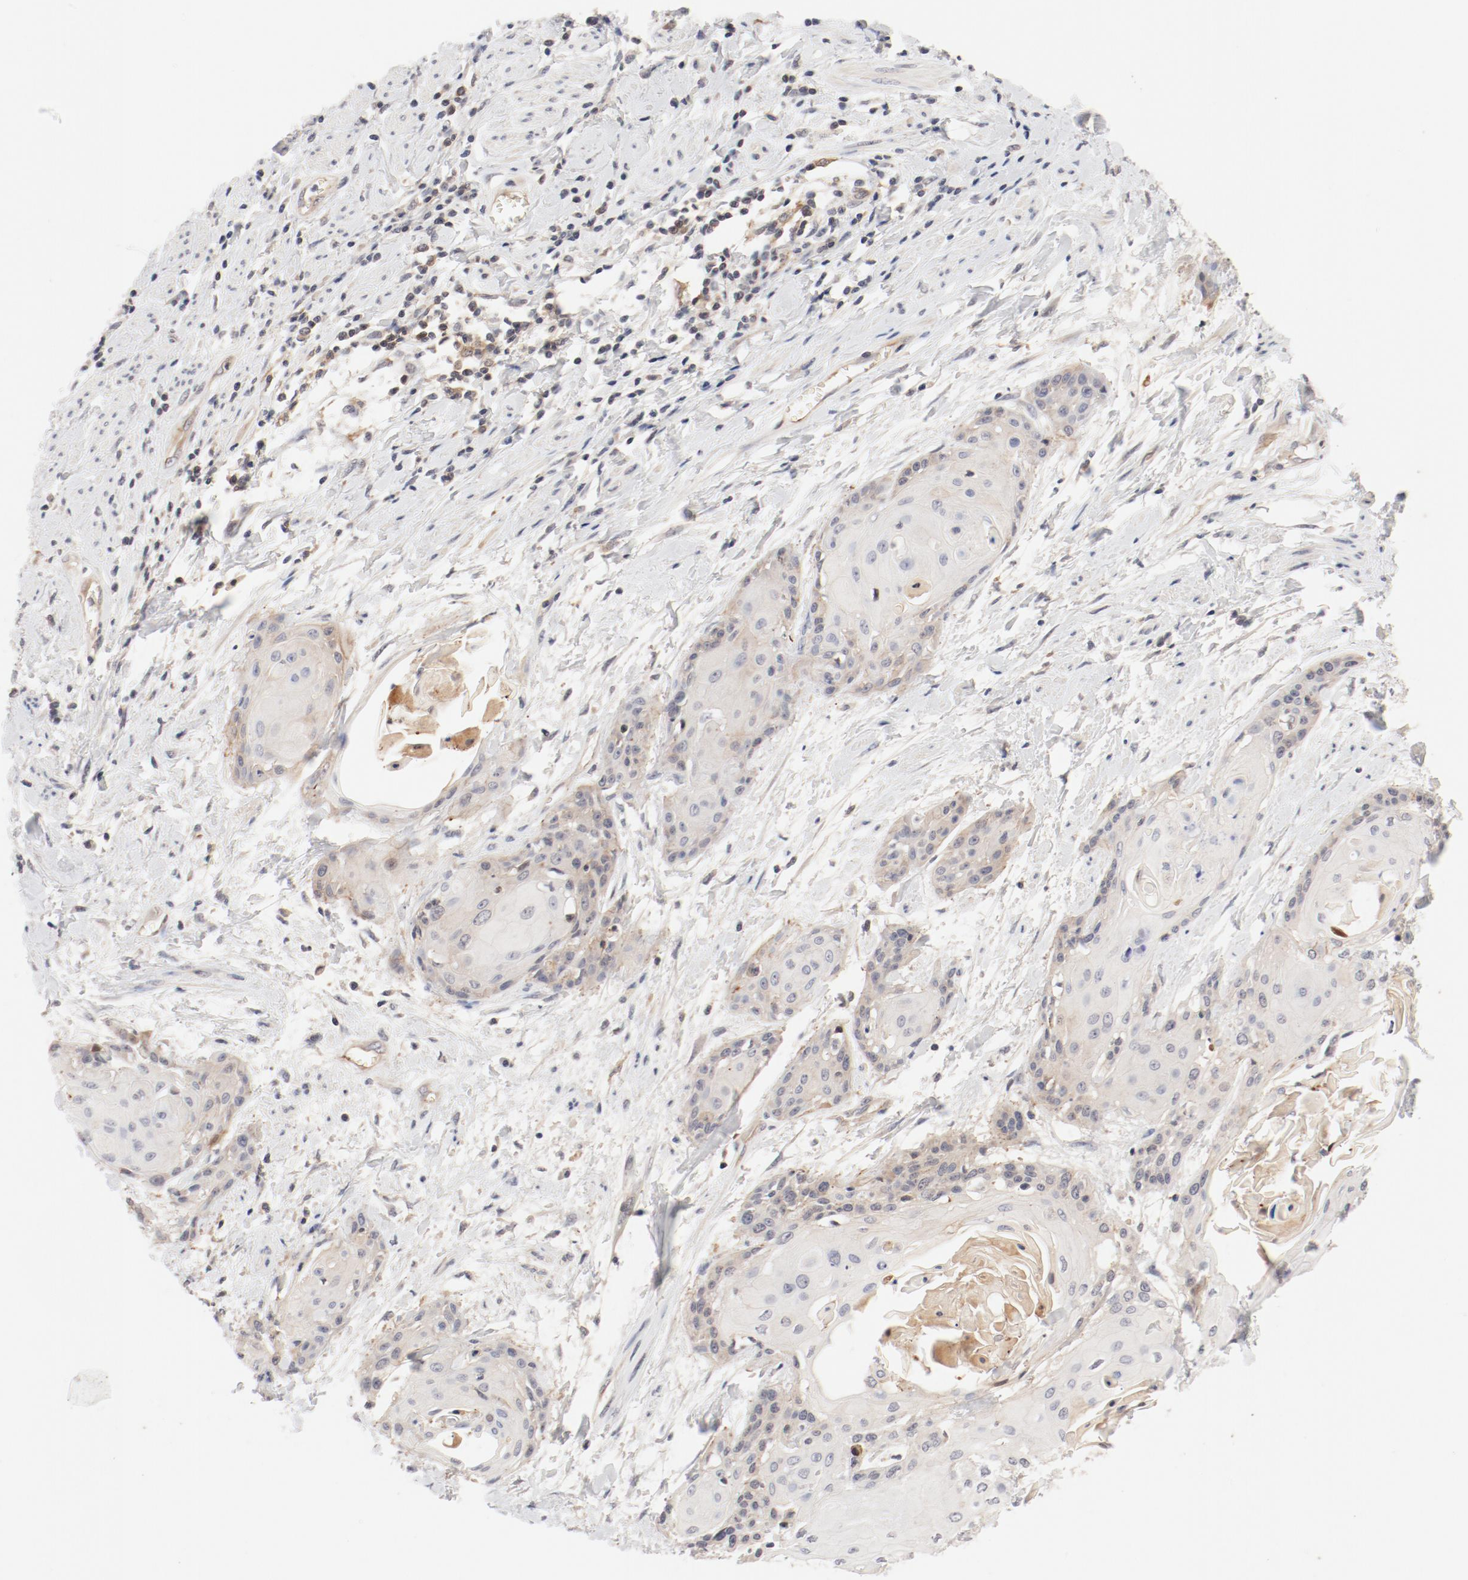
{"staining": {"intensity": "negative", "quantity": "none", "location": "none"}, "tissue": "cervical cancer", "cell_type": "Tumor cells", "image_type": "cancer", "snomed": [{"axis": "morphology", "description": "Squamous cell carcinoma, NOS"}, {"axis": "topography", "description": "Cervix"}], "caption": "Cervical cancer (squamous cell carcinoma) was stained to show a protein in brown. There is no significant staining in tumor cells.", "gene": "ZNF267", "patient": {"sex": "female", "age": 57}}